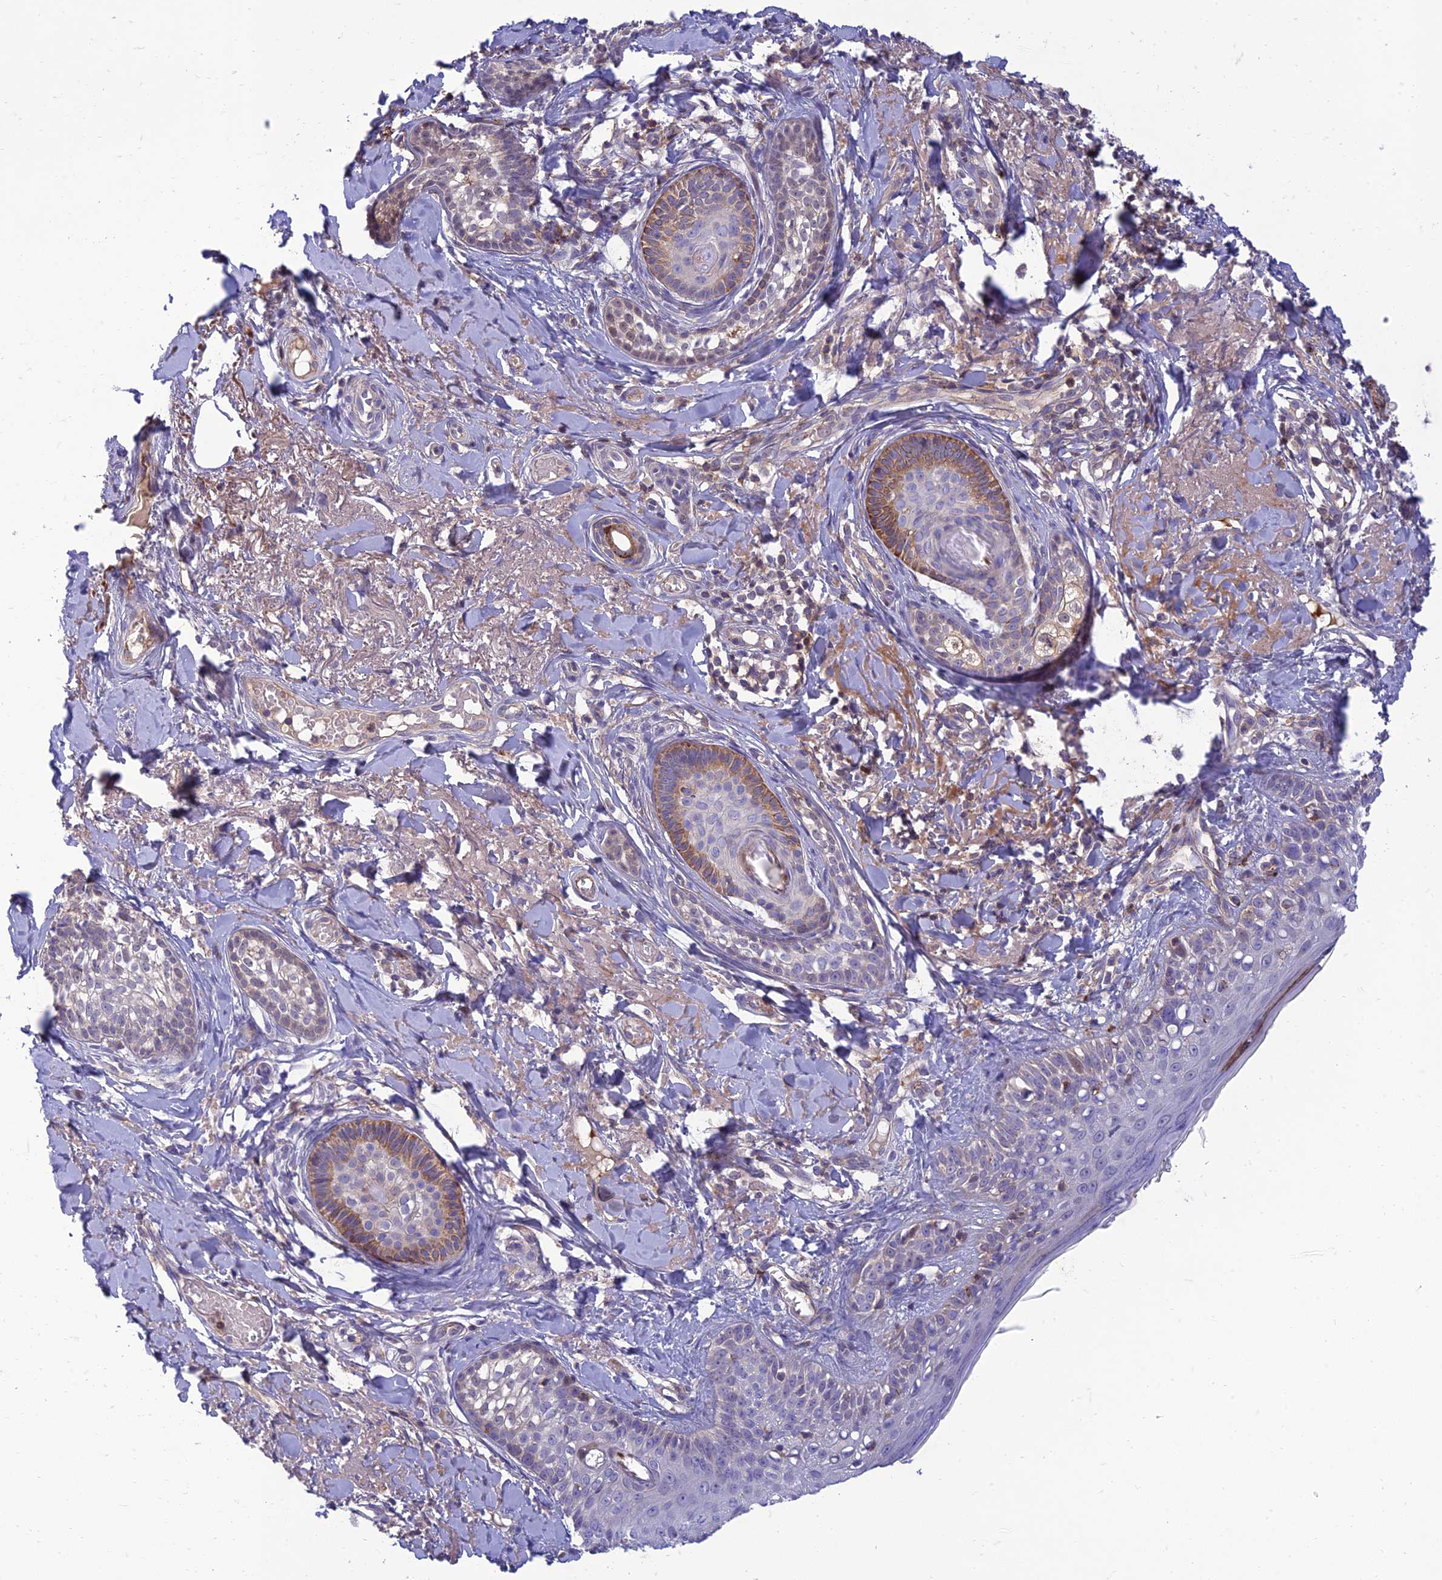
{"staining": {"intensity": "moderate", "quantity": "<25%", "location": "cytoplasmic/membranous"}, "tissue": "skin cancer", "cell_type": "Tumor cells", "image_type": "cancer", "snomed": [{"axis": "morphology", "description": "Basal cell carcinoma"}, {"axis": "topography", "description": "Skin"}], "caption": "Protein staining of skin cancer (basal cell carcinoma) tissue demonstrates moderate cytoplasmic/membranous positivity in about <25% of tumor cells.", "gene": "IRAK3", "patient": {"sex": "female", "age": 76}}